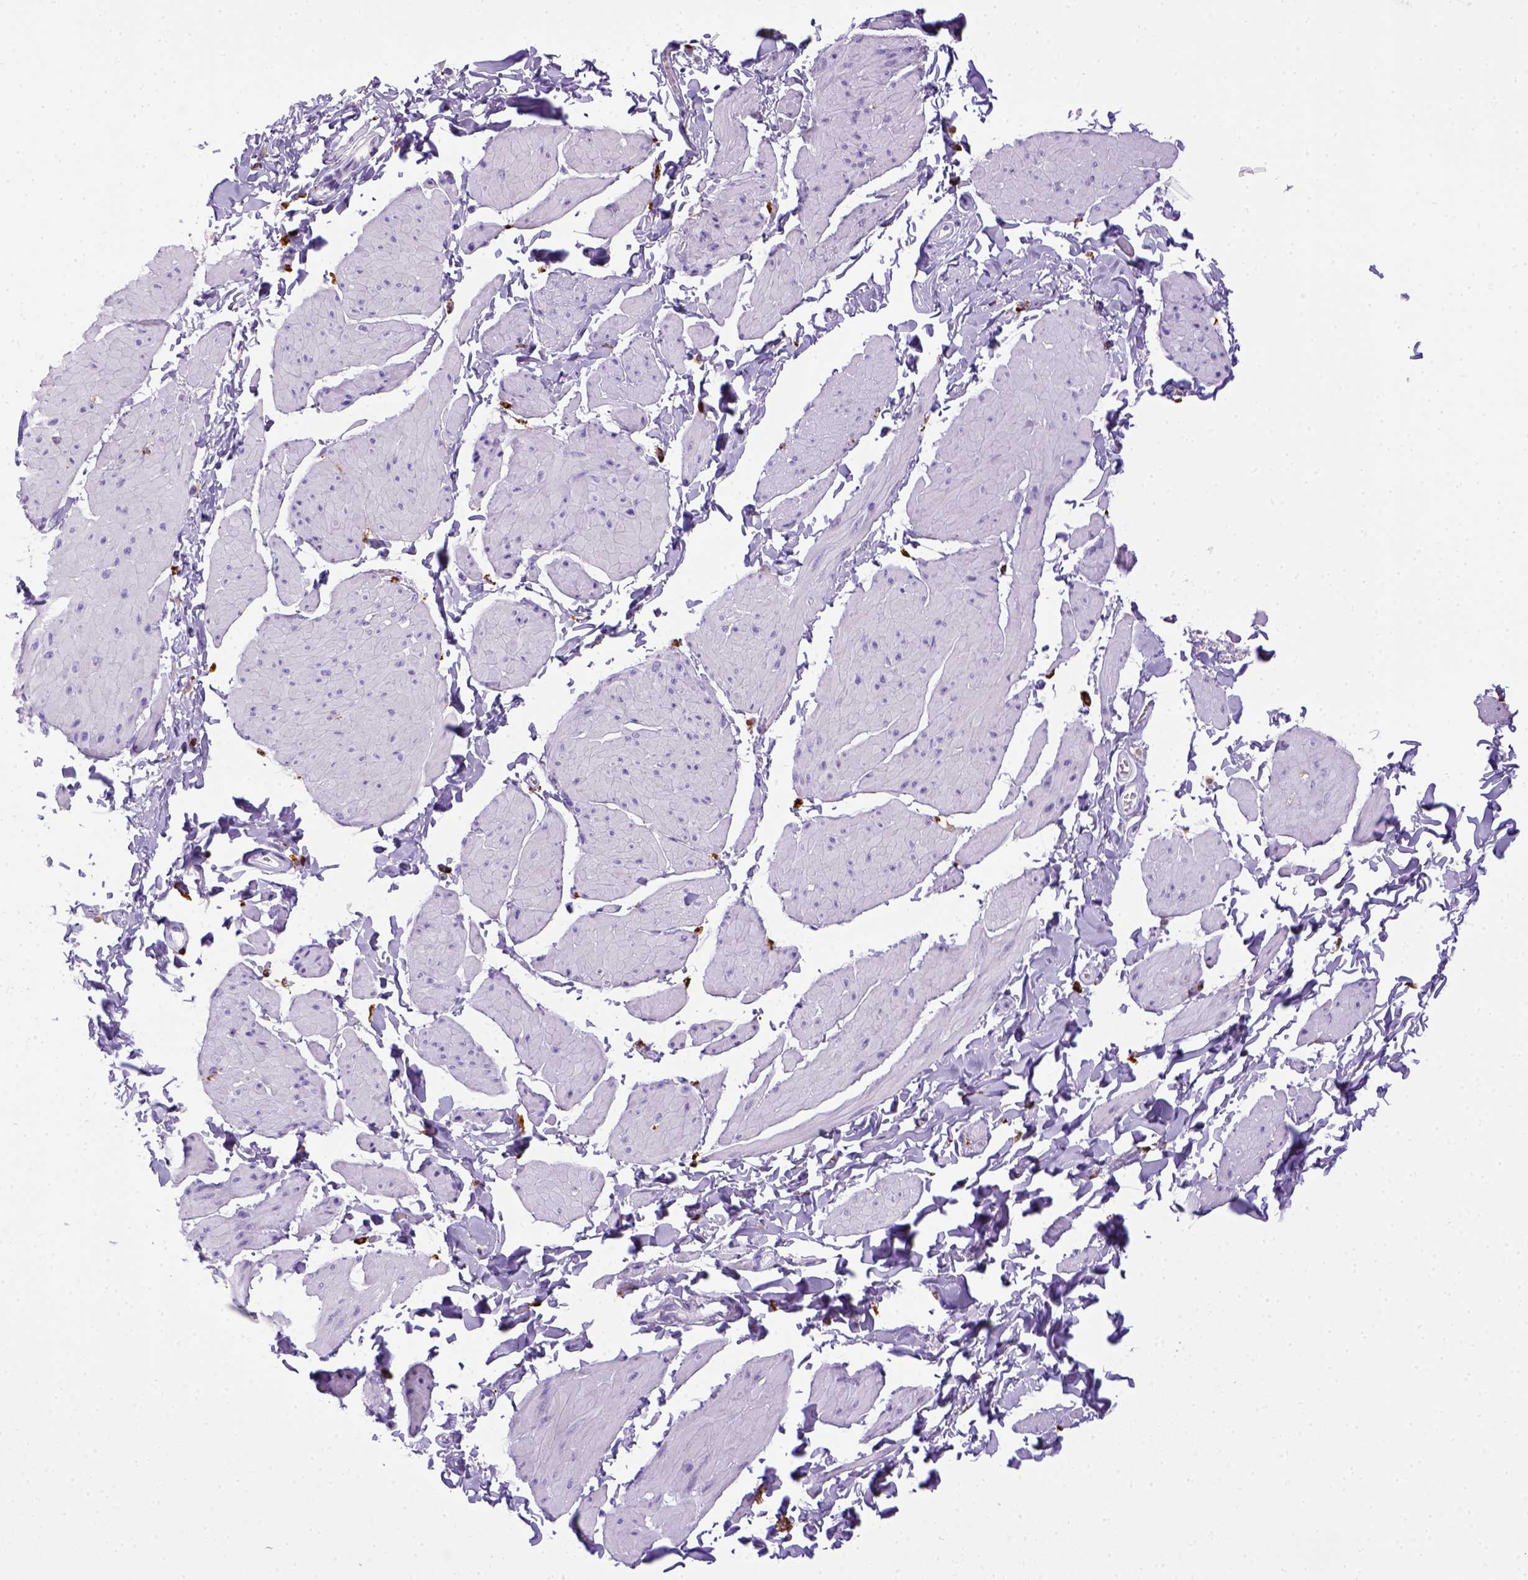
{"staining": {"intensity": "negative", "quantity": "none", "location": "none"}, "tissue": "smooth muscle", "cell_type": "Smooth muscle cells", "image_type": "normal", "snomed": [{"axis": "morphology", "description": "Normal tissue, NOS"}, {"axis": "topography", "description": "Adipose tissue"}, {"axis": "topography", "description": "Smooth muscle"}, {"axis": "topography", "description": "Peripheral nerve tissue"}], "caption": "Immunohistochemical staining of benign smooth muscle demonstrates no significant staining in smooth muscle cells. The staining was performed using DAB (3,3'-diaminobenzidine) to visualize the protein expression in brown, while the nuclei were stained in blue with hematoxylin (Magnification: 20x).", "gene": "CD68", "patient": {"sex": "male", "age": 83}}